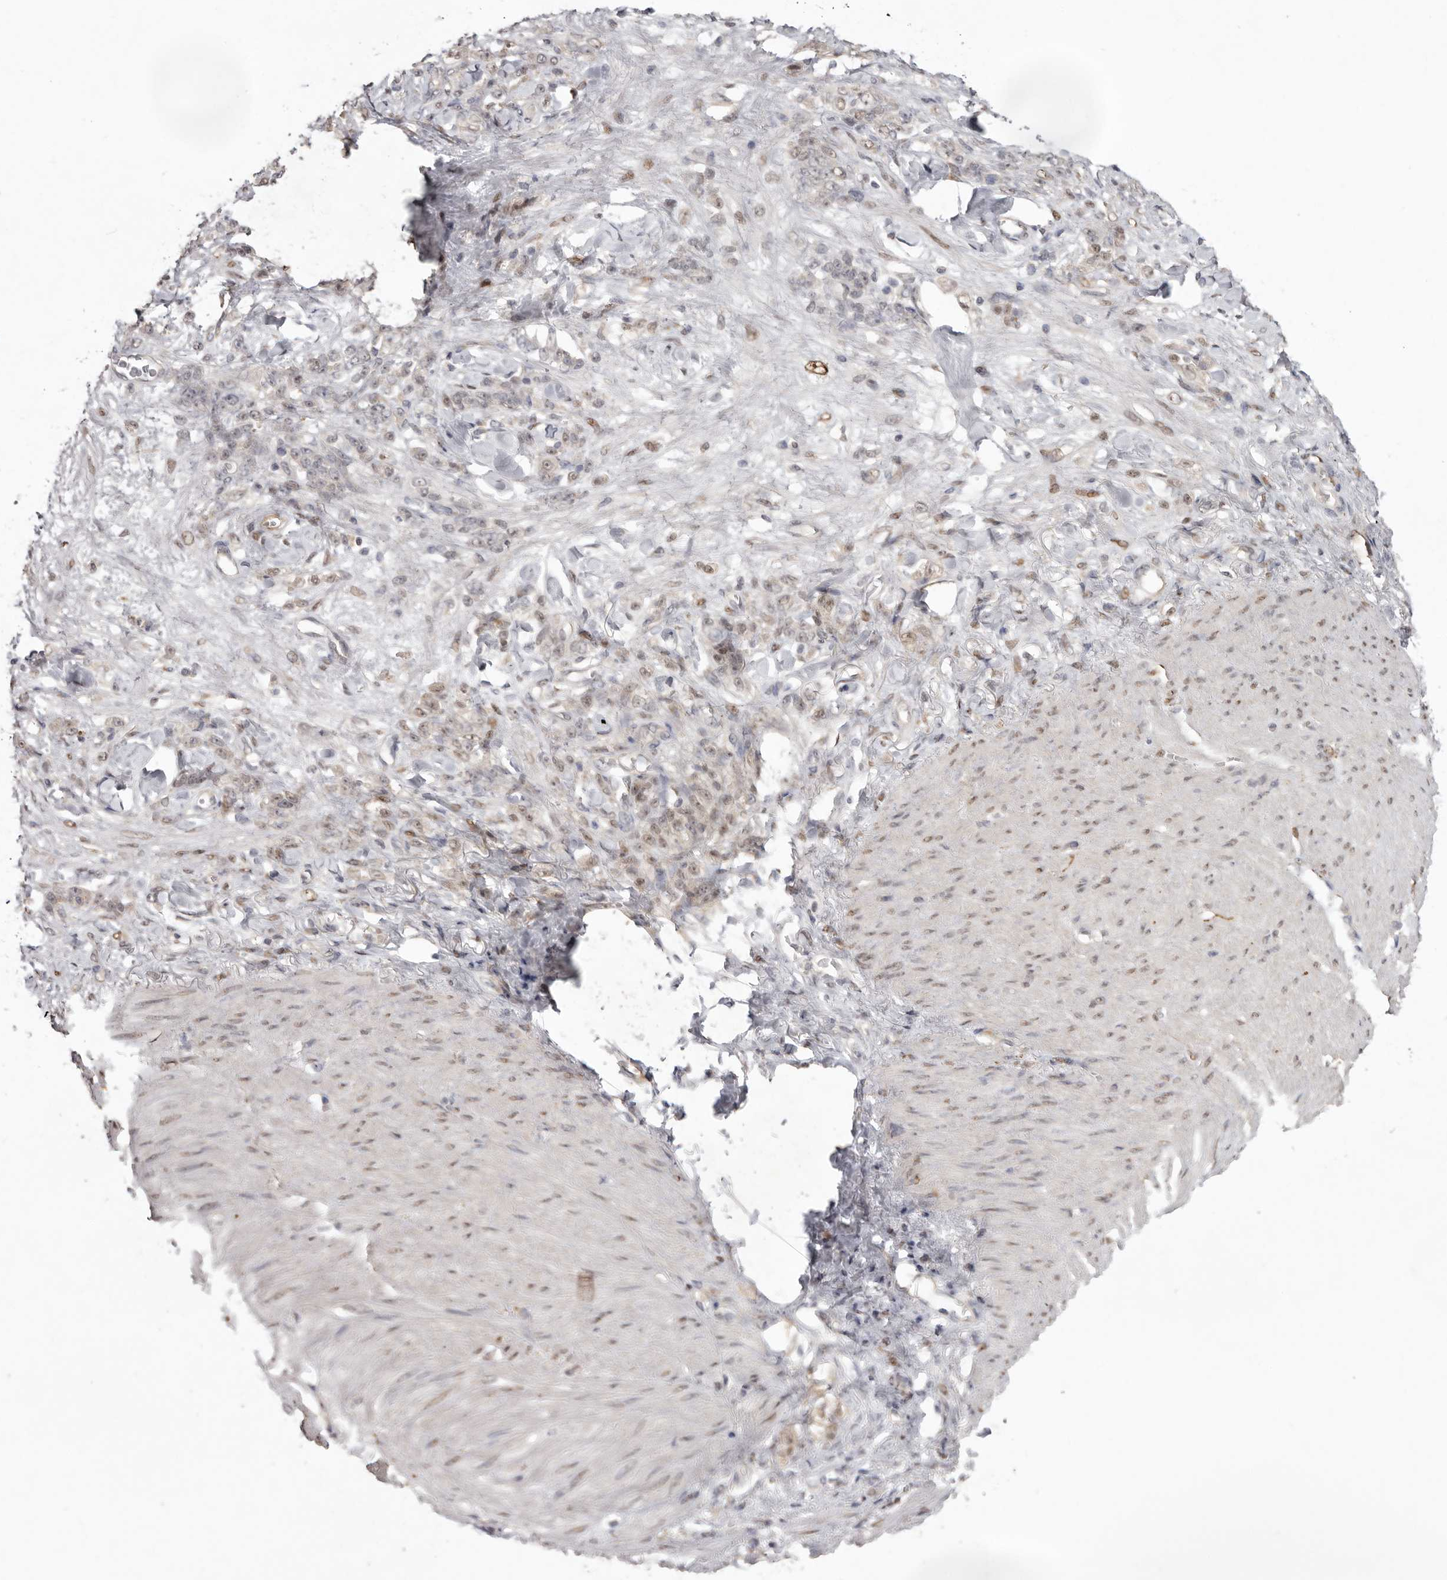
{"staining": {"intensity": "weak", "quantity": "25%-75%", "location": "nuclear"}, "tissue": "stomach cancer", "cell_type": "Tumor cells", "image_type": "cancer", "snomed": [{"axis": "morphology", "description": "Normal tissue, NOS"}, {"axis": "morphology", "description": "Adenocarcinoma, NOS"}, {"axis": "topography", "description": "Stomach"}], "caption": "A low amount of weak nuclear expression is present in about 25%-75% of tumor cells in stomach adenocarcinoma tissue. (IHC, brightfield microscopy, high magnification).", "gene": "TADA1", "patient": {"sex": "male", "age": 82}}